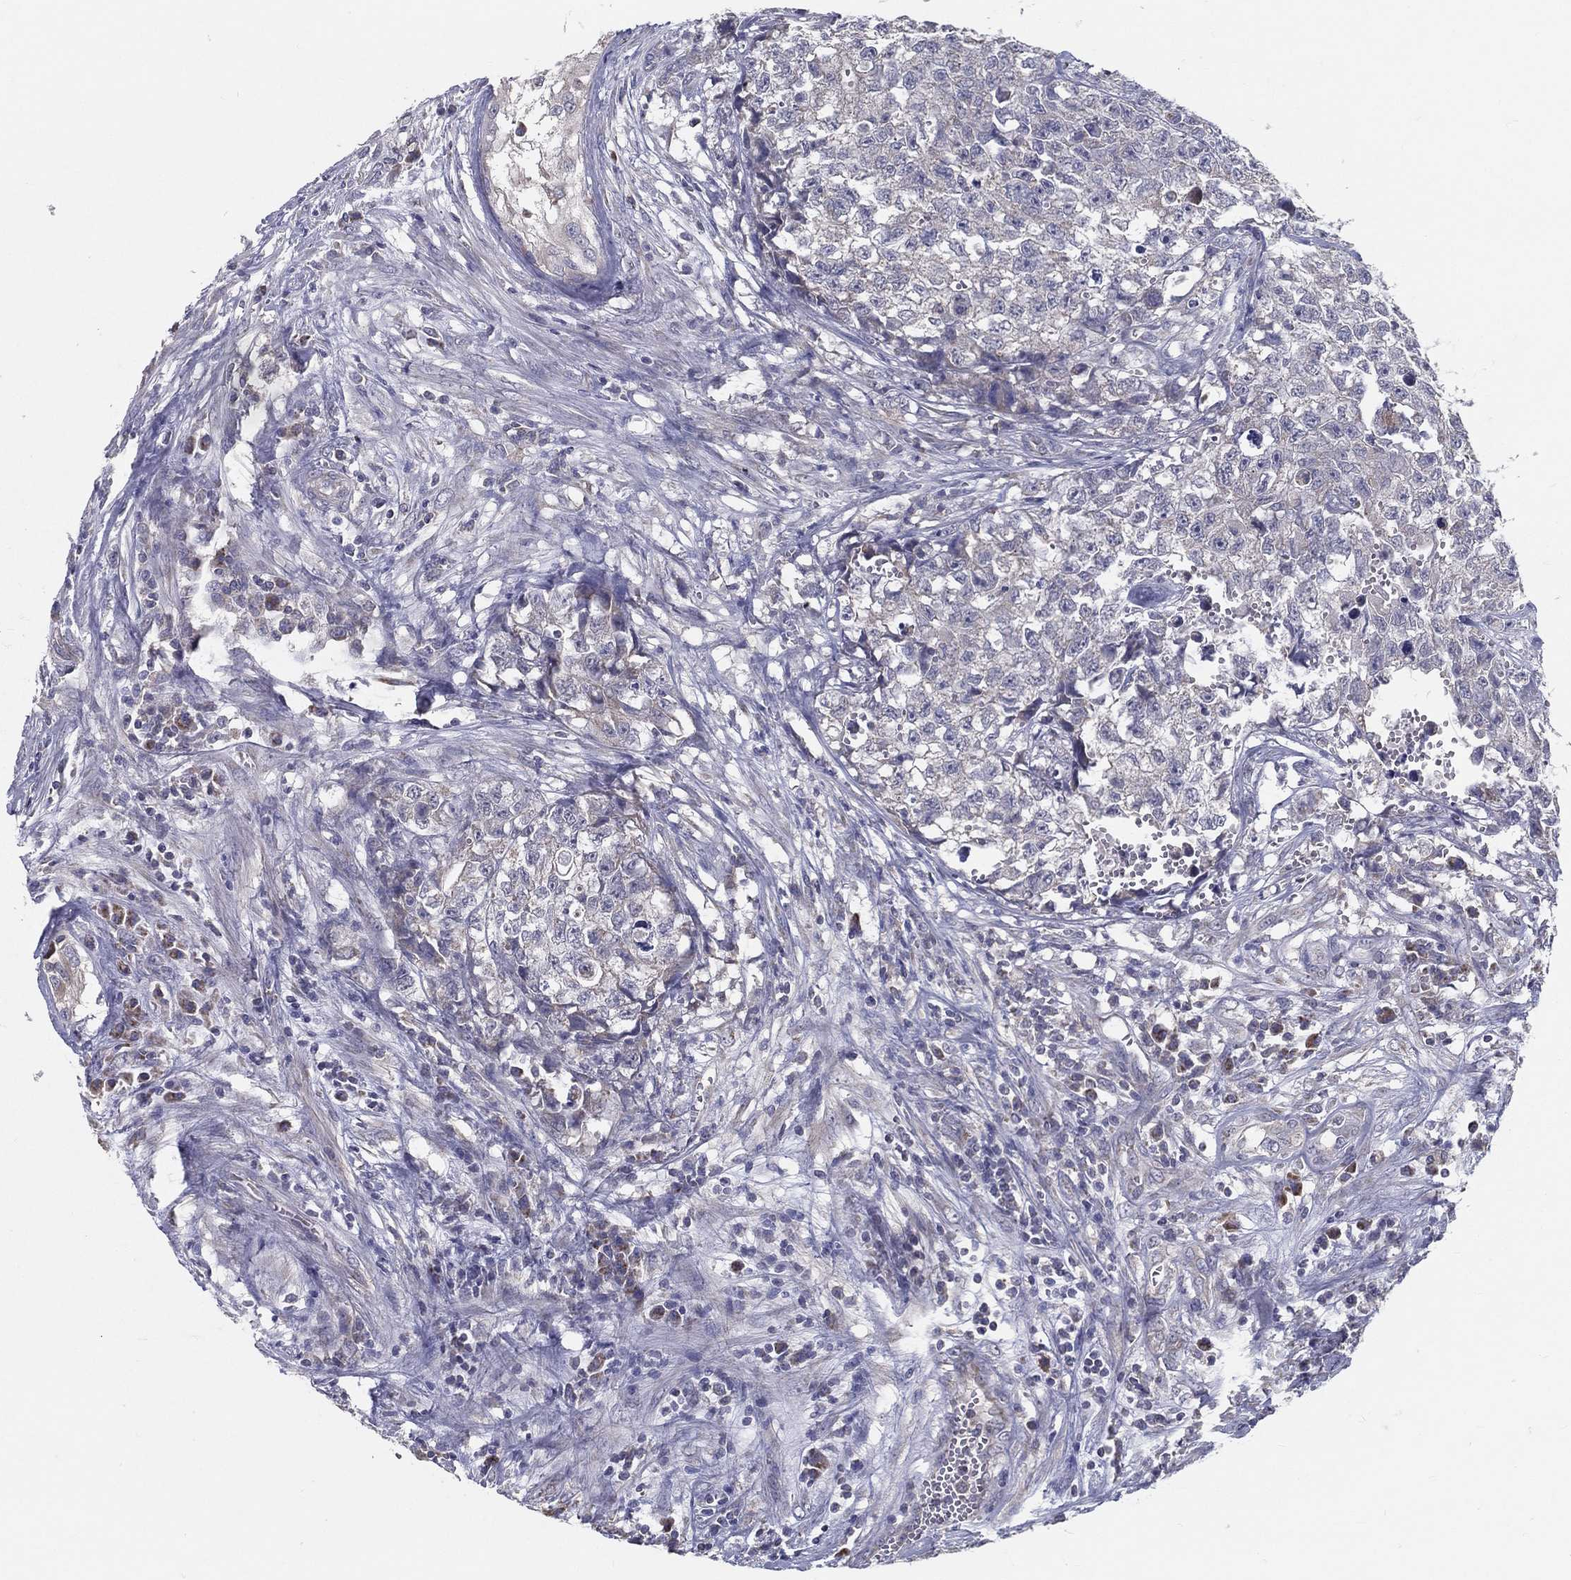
{"staining": {"intensity": "negative", "quantity": "none", "location": "none"}, "tissue": "testis cancer", "cell_type": "Tumor cells", "image_type": "cancer", "snomed": [{"axis": "morphology", "description": "Seminoma, NOS"}, {"axis": "morphology", "description": "Carcinoma, Embryonal, NOS"}, {"axis": "topography", "description": "Testis"}], "caption": "The photomicrograph displays no staining of tumor cells in embryonal carcinoma (testis).", "gene": "PCSK1", "patient": {"sex": "male", "age": 22}}